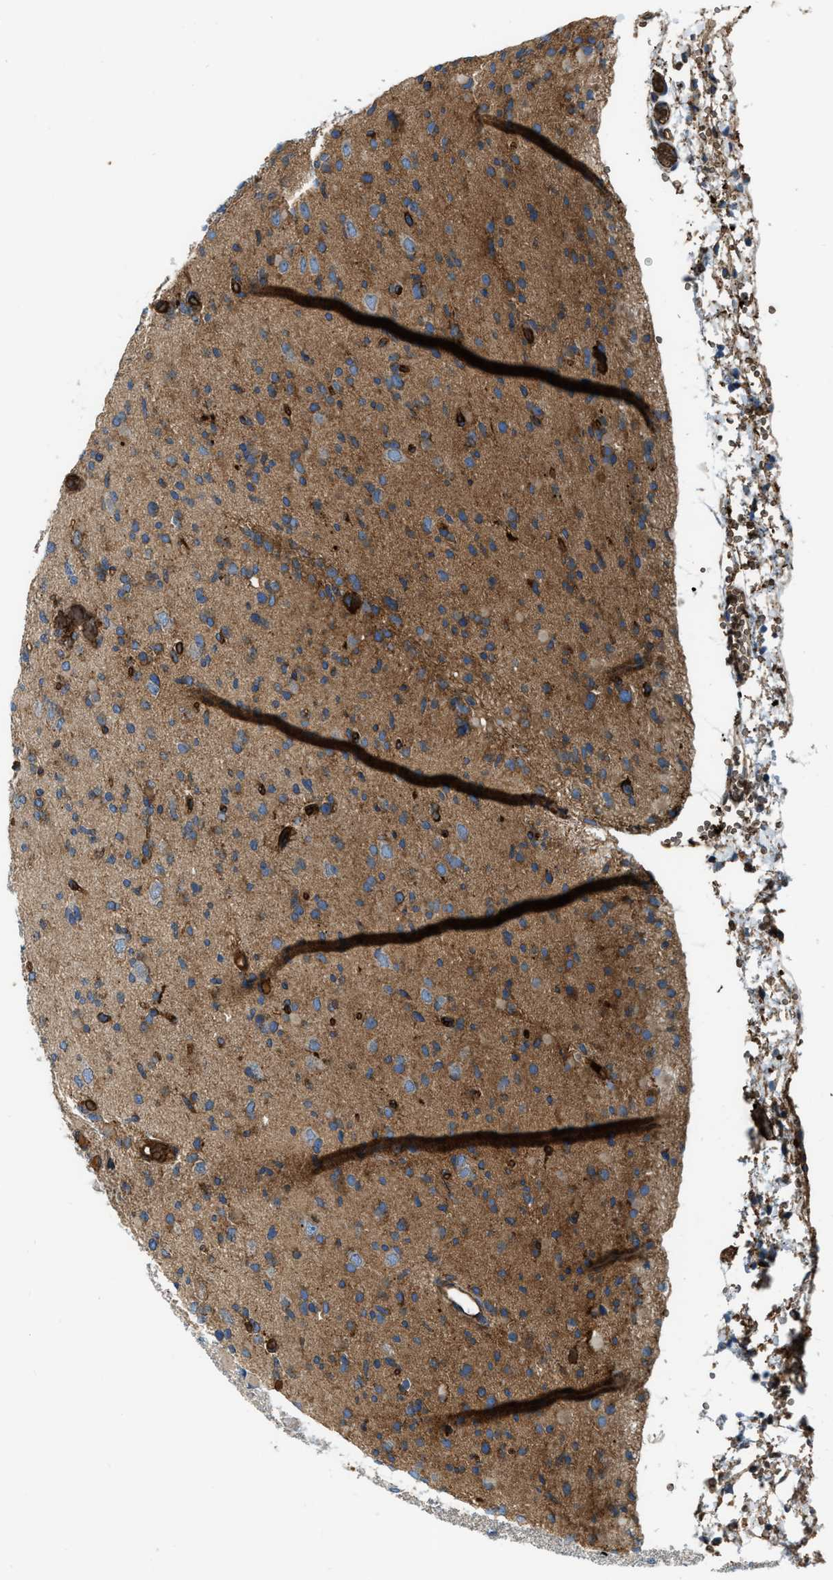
{"staining": {"intensity": "moderate", "quantity": "25%-75%", "location": "cytoplasmic/membranous"}, "tissue": "glioma", "cell_type": "Tumor cells", "image_type": "cancer", "snomed": [{"axis": "morphology", "description": "Glioma, malignant, Low grade"}, {"axis": "topography", "description": "Brain"}], "caption": "Immunohistochemical staining of glioma reveals moderate cytoplasmic/membranous protein staining in approximately 25%-75% of tumor cells. The protein of interest is shown in brown color, while the nuclei are stained blue.", "gene": "ERC1", "patient": {"sex": "female", "age": 22}}